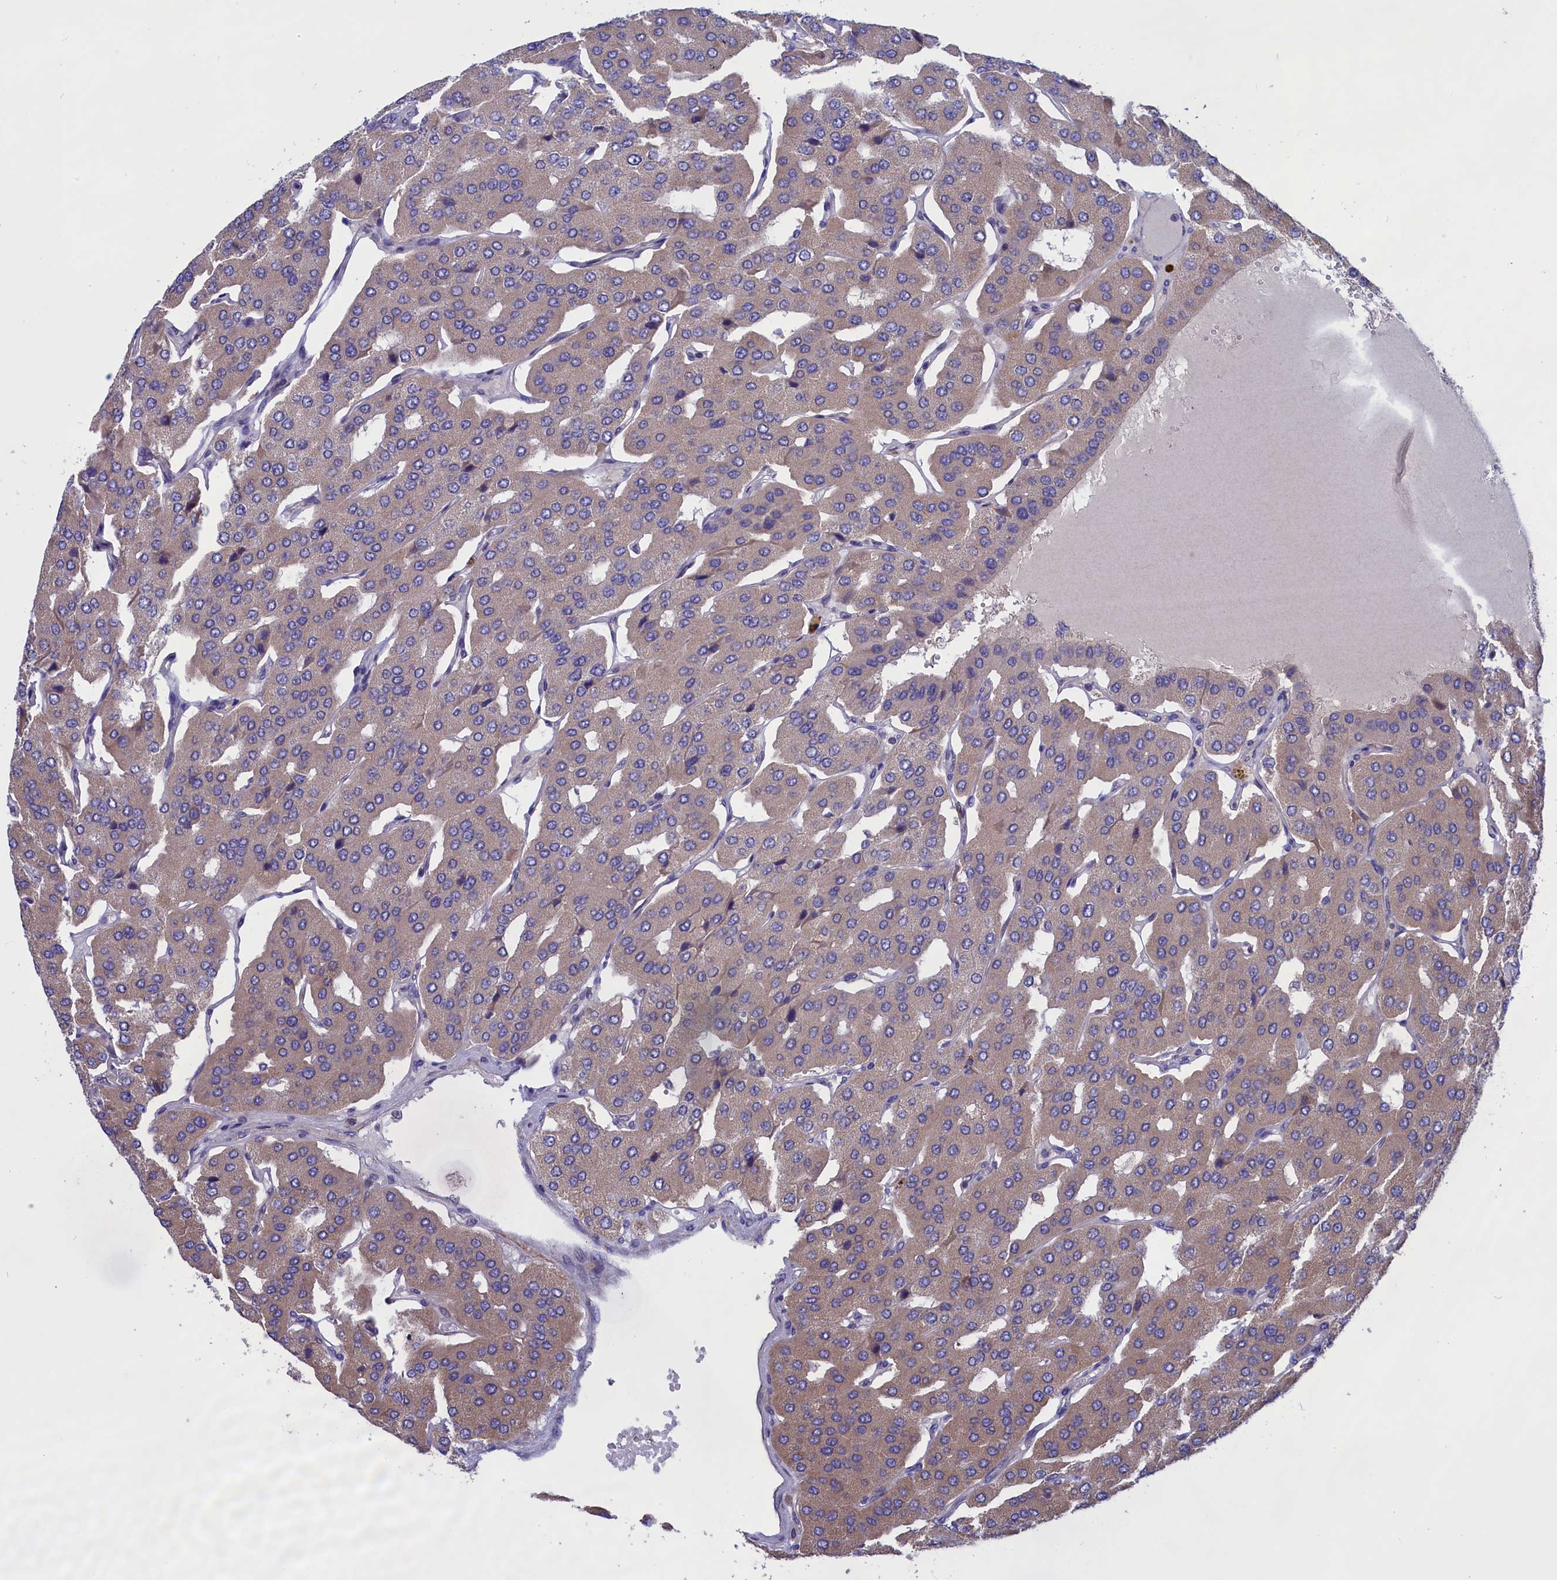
{"staining": {"intensity": "moderate", "quantity": "25%-75%", "location": "cytoplasmic/membranous"}, "tissue": "parathyroid gland", "cell_type": "Glandular cells", "image_type": "normal", "snomed": [{"axis": "morphology", "description": "Normal tissue, NOS"}, {"axis": "morphology", "description": "Adenoma, NOS"}, {"axis": "topography", "description": "Parathyroid gland"}], "caption": "High-magnification brightfield microscopy of benign parathyroid gland stained with DAB (3,3'-diaminobenzidine) (brown) and counterstained with hematoxylin (blue). glandular cells exhibit moderate cytoplasmic/membranous positivity is seen in about25%-75% of cells.", "gene": "AMDHD2", "patient": {"sex": "female", "age": 86}}